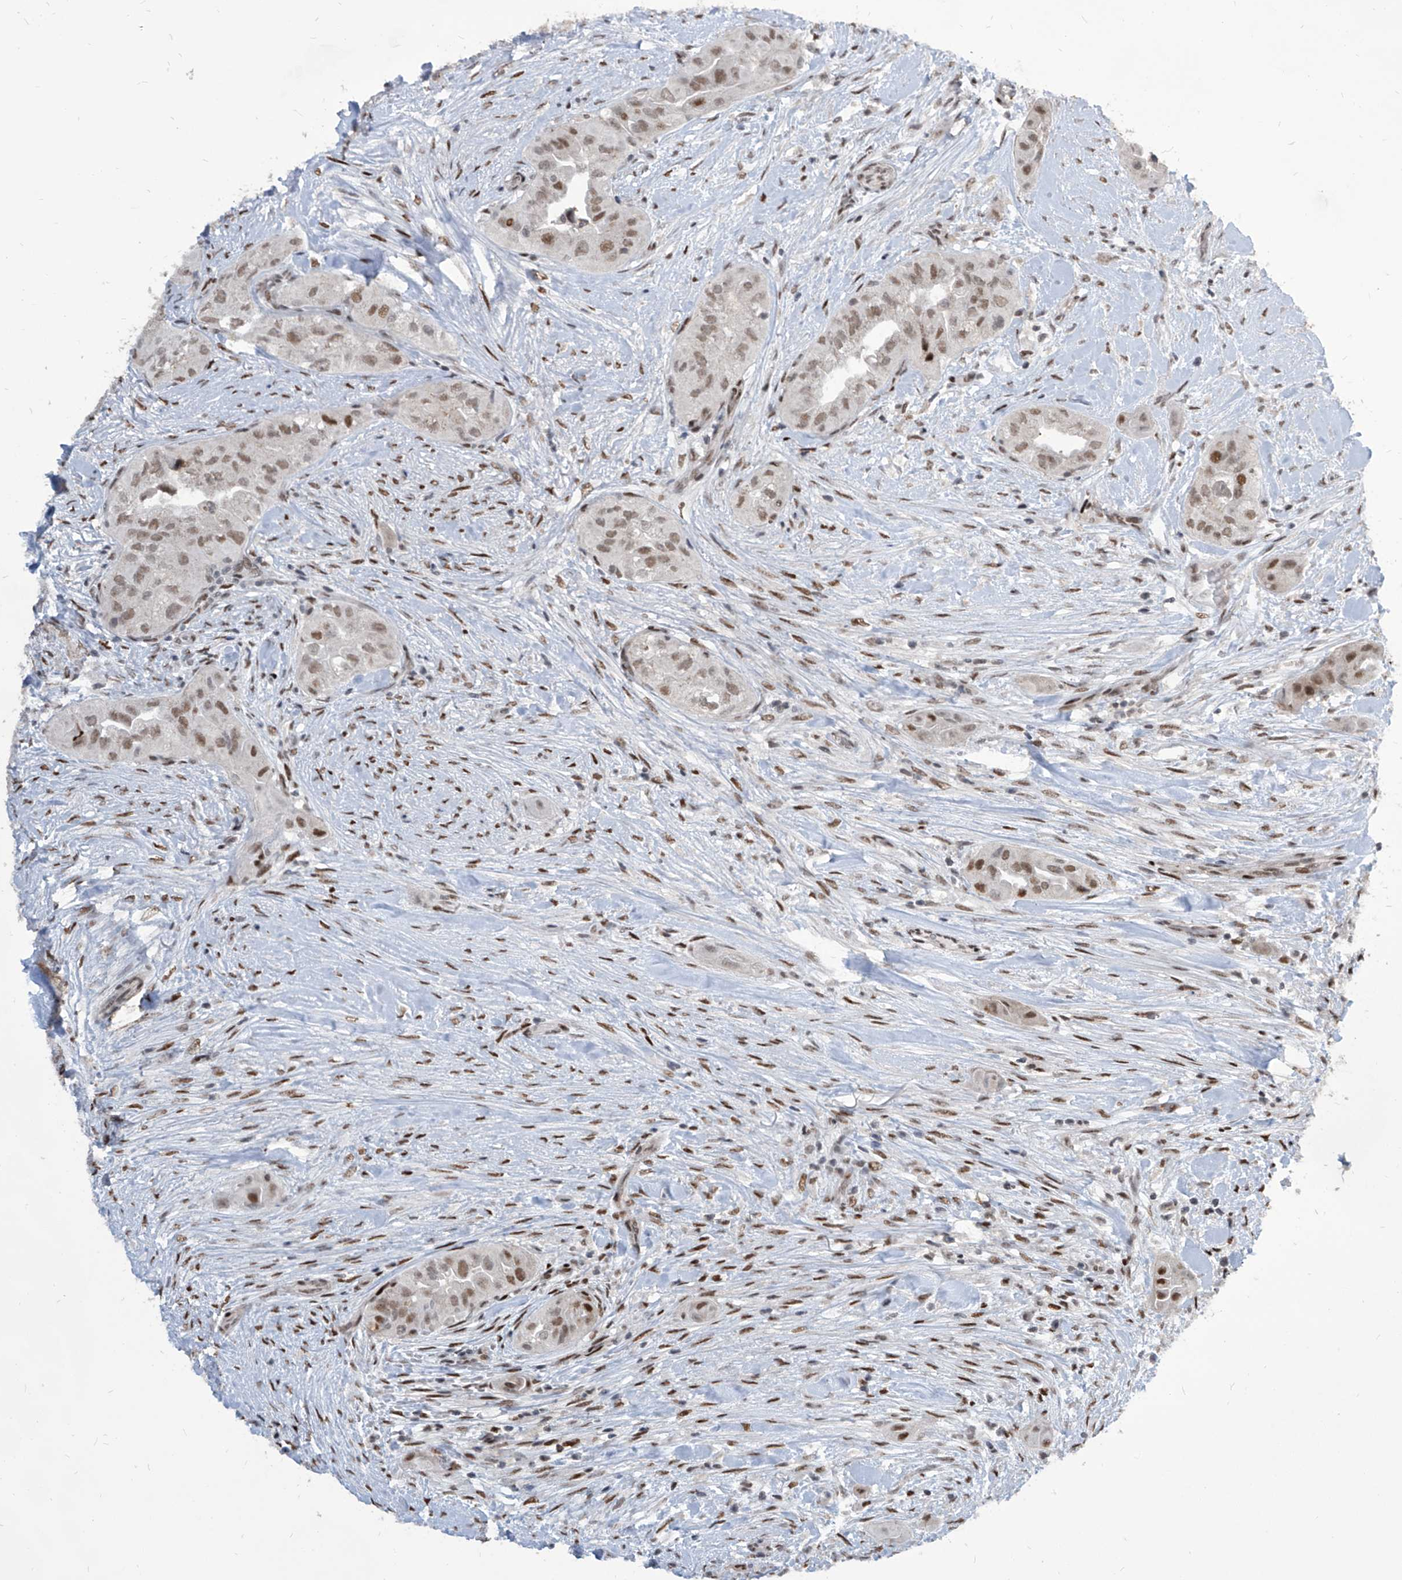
{"staining": {"intensity": "moderate", "quantity": "25%-75%", "location": "nuclear"}, "tissue": "thyroid cancer", "cell_type": "Tumor cells", "image_type": "cancer", "snomed": [{"axis": "morphology", "description": "Papillary adenocarcinoma, NOS"}, {"axis": "topography", "description": "Thyroid gland"}], "caption": "Tumor cells display moderate nuclear staining in approximately 25%-75% of cells in thyroid cancer. The staining was performed using DAB, with brown indicating positive protein expression. Nuclei are stained blue with hematoxylin.", "gene": "IRF2", "patient": {"sex": "female", "age": 59}}